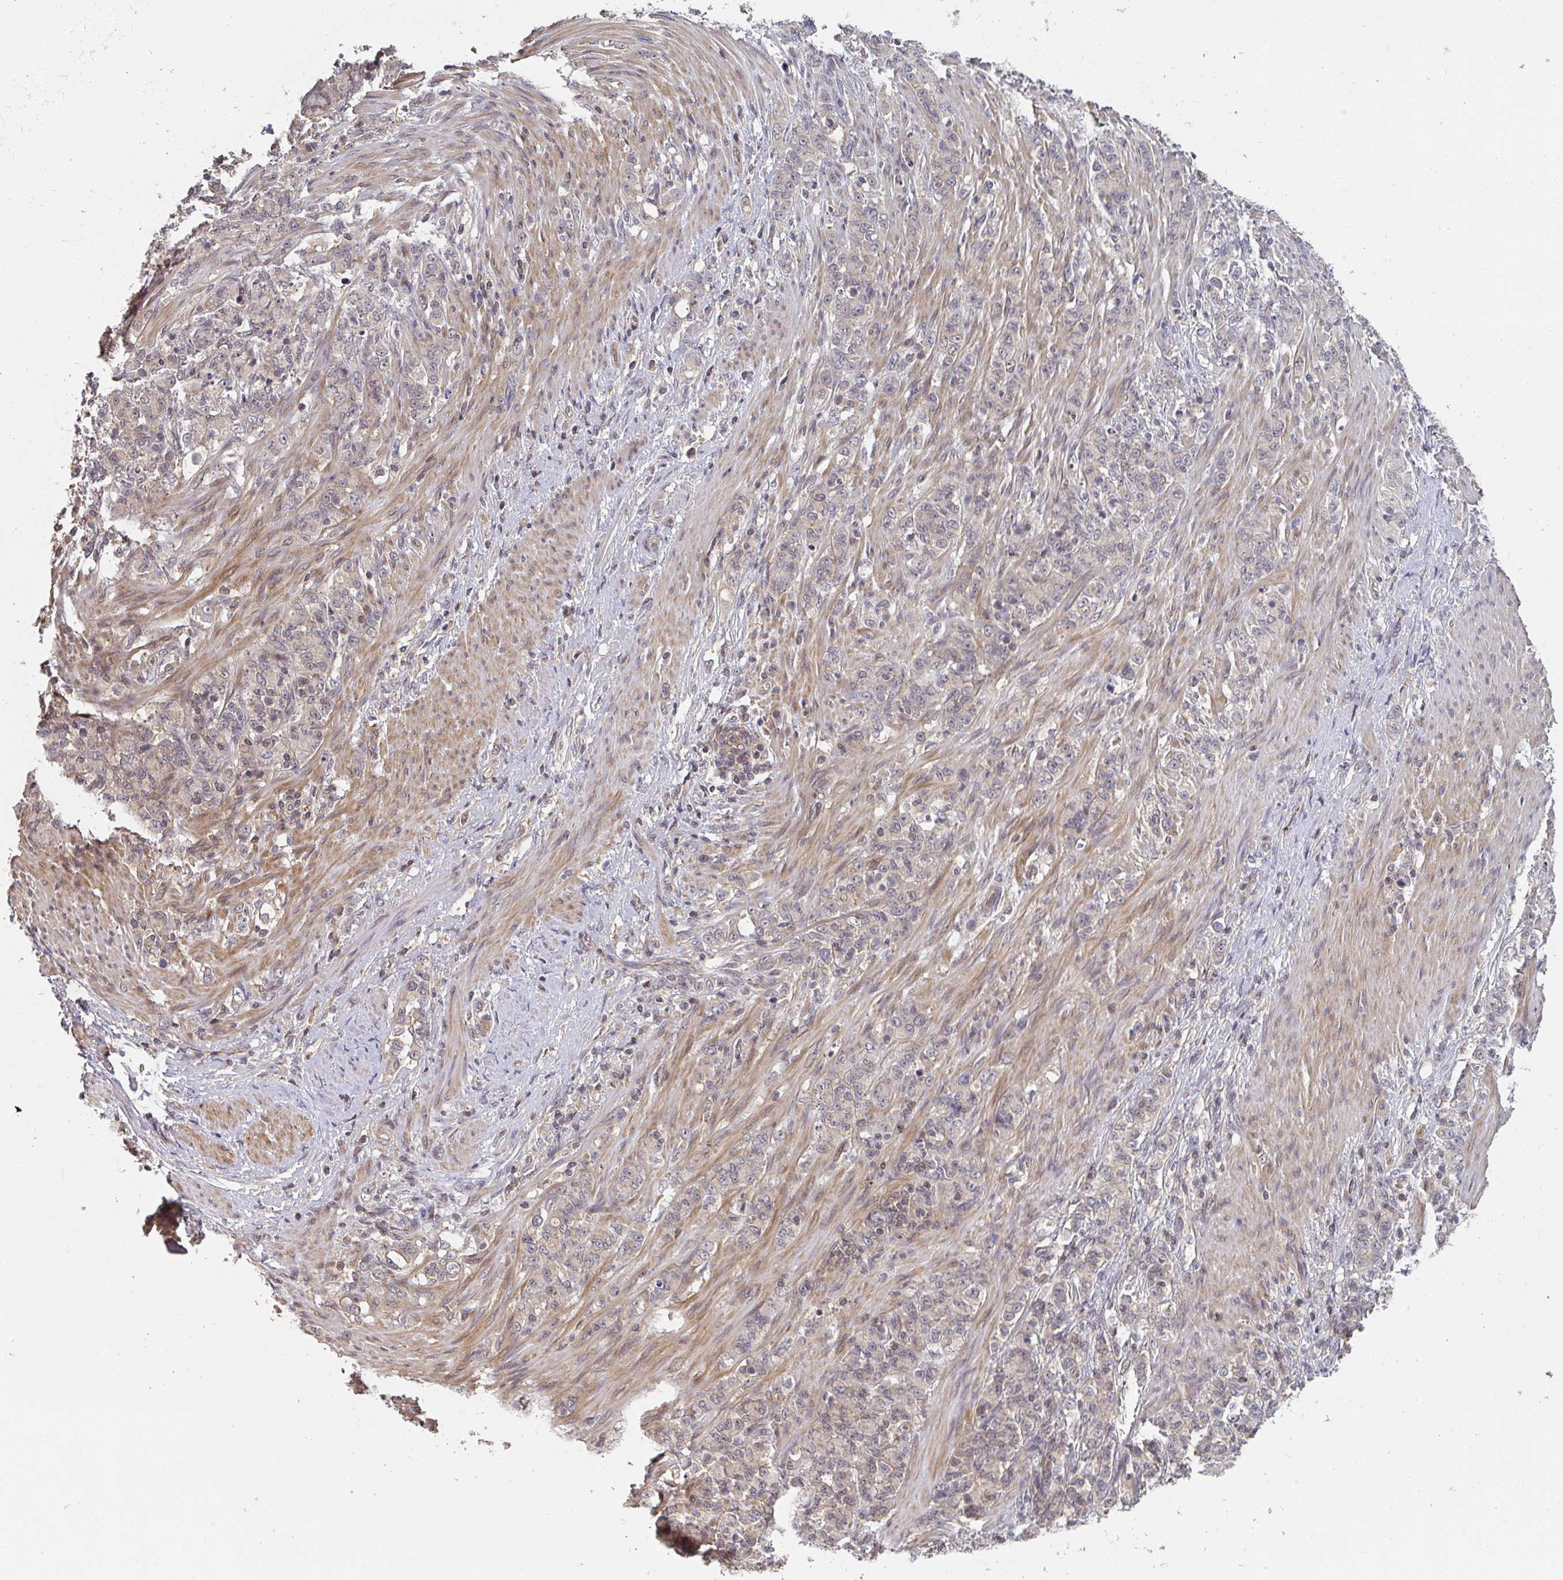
{"staining": {"intensity": "weak", "quantity": "25%-75%", "location": "cytoplasmic/membranous"}, "tissue": "stomach cancer", "cell_type": "Tumor cells", "image_type": "cancer", "snomed": [{"axis": "morphology", "description": "Adenocarcinoma, NOS"}, {"axis": "topography", "description": "Stomach"}], "caption": "Adenocarcinoma (stomach) stained for a protein (brown) exhibits weak cytoplasmic/membranous positive positivity in approximately 25%-75% of tumor cells.", "gene": "RANGRF", "patient": {"sex": "female", "age": 79}}